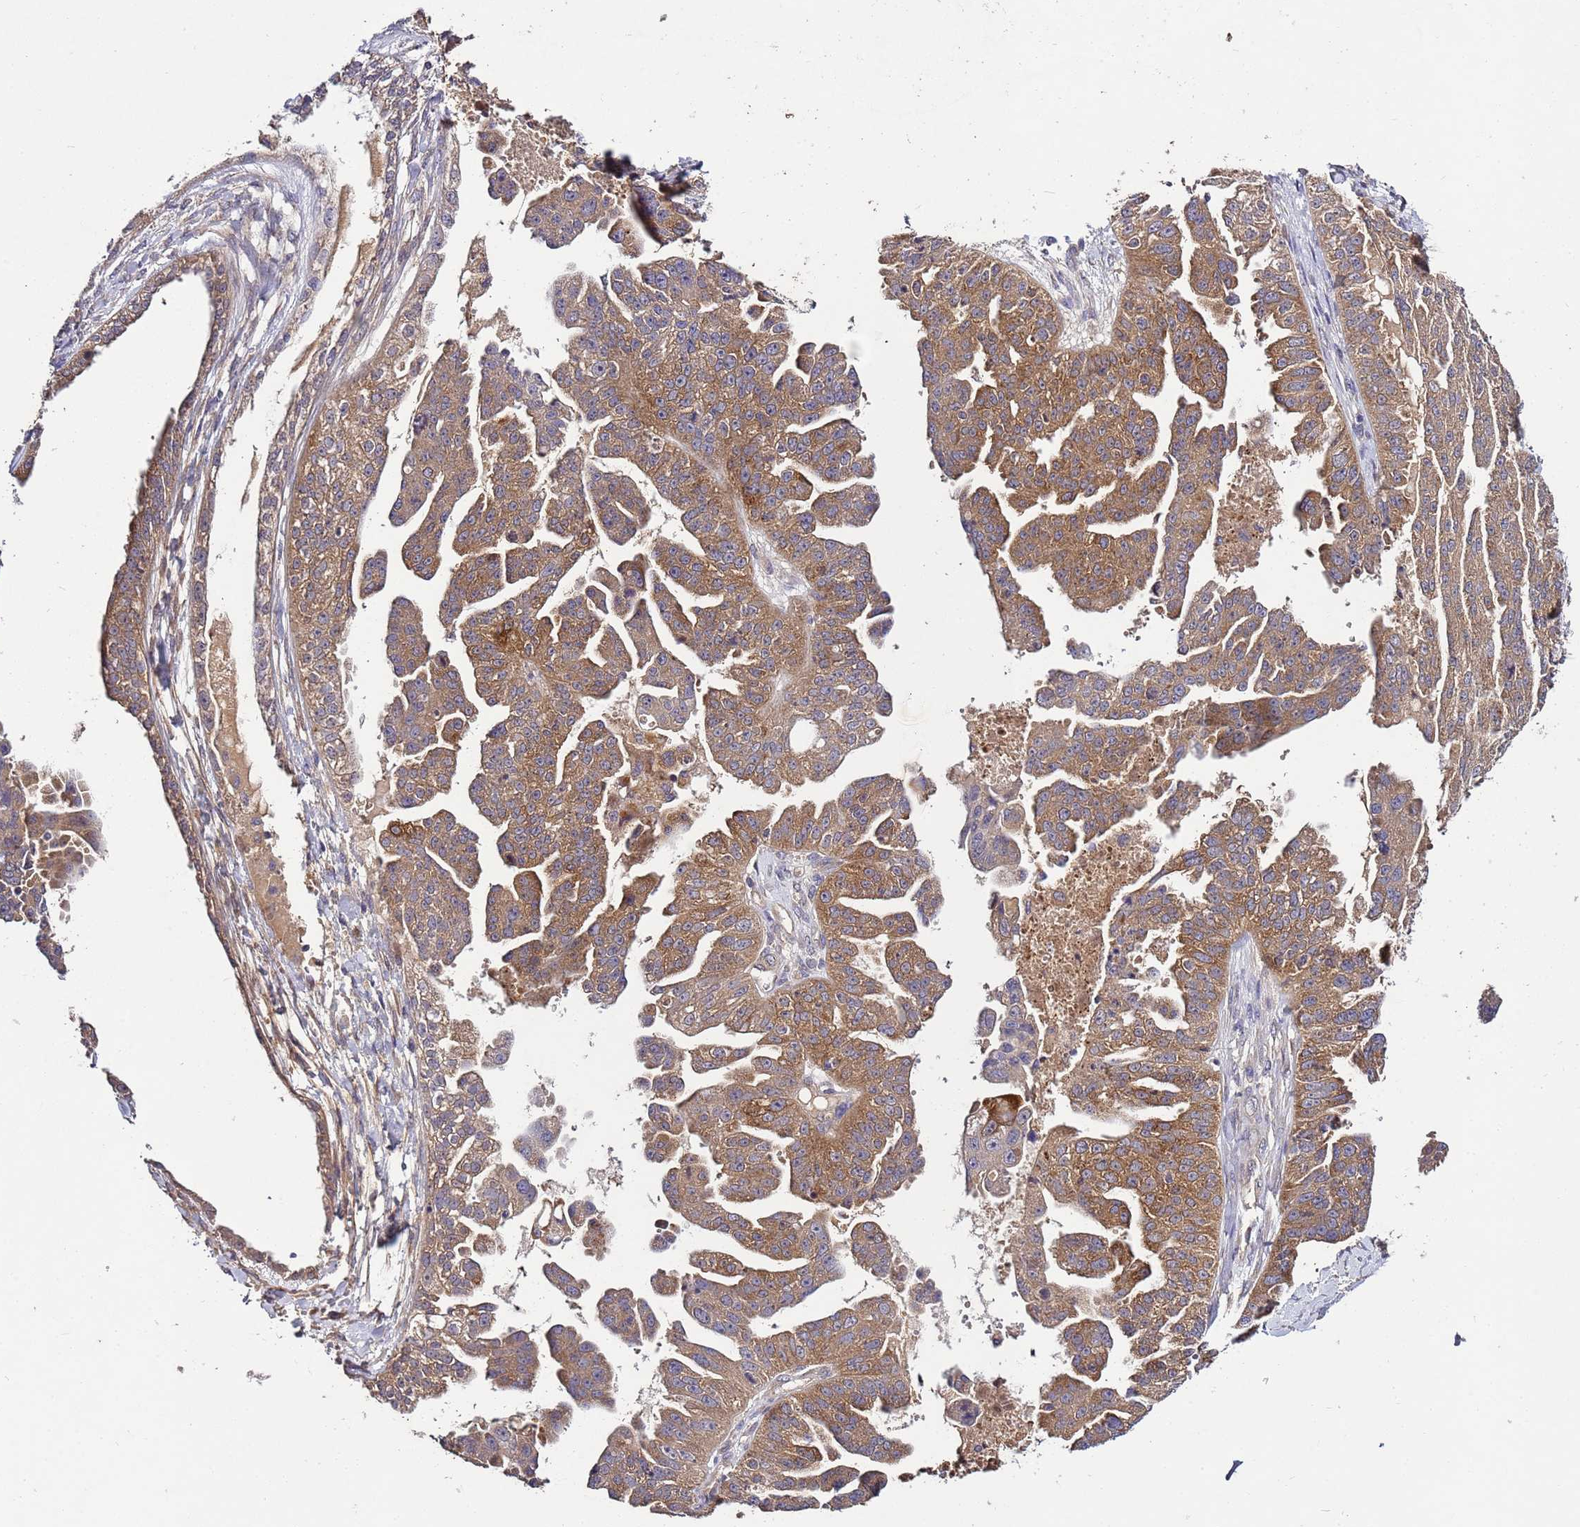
{"staining": {"intensity": "moderate", "quantity": ">75%", "location": "cytoplasmic/membranous"}, "tissue": "ovarian cancer", "cell_type": "Tumor cells", "image_type": "cancer", "snomed": [{"axis": "morphology", "description": "Cystadenocarcinoma, serous, NOS"}, {"axis": "topography", "description": "Ovary"}], "caption": "Tumor cells reveal medium levels of moderate cytoplasmic/membranous expression in about >75% of cells in human ovarian serous cystadenocarcinoma.", "gene": "GSPT2", "patient": {"sex": "female", "age": 58}}